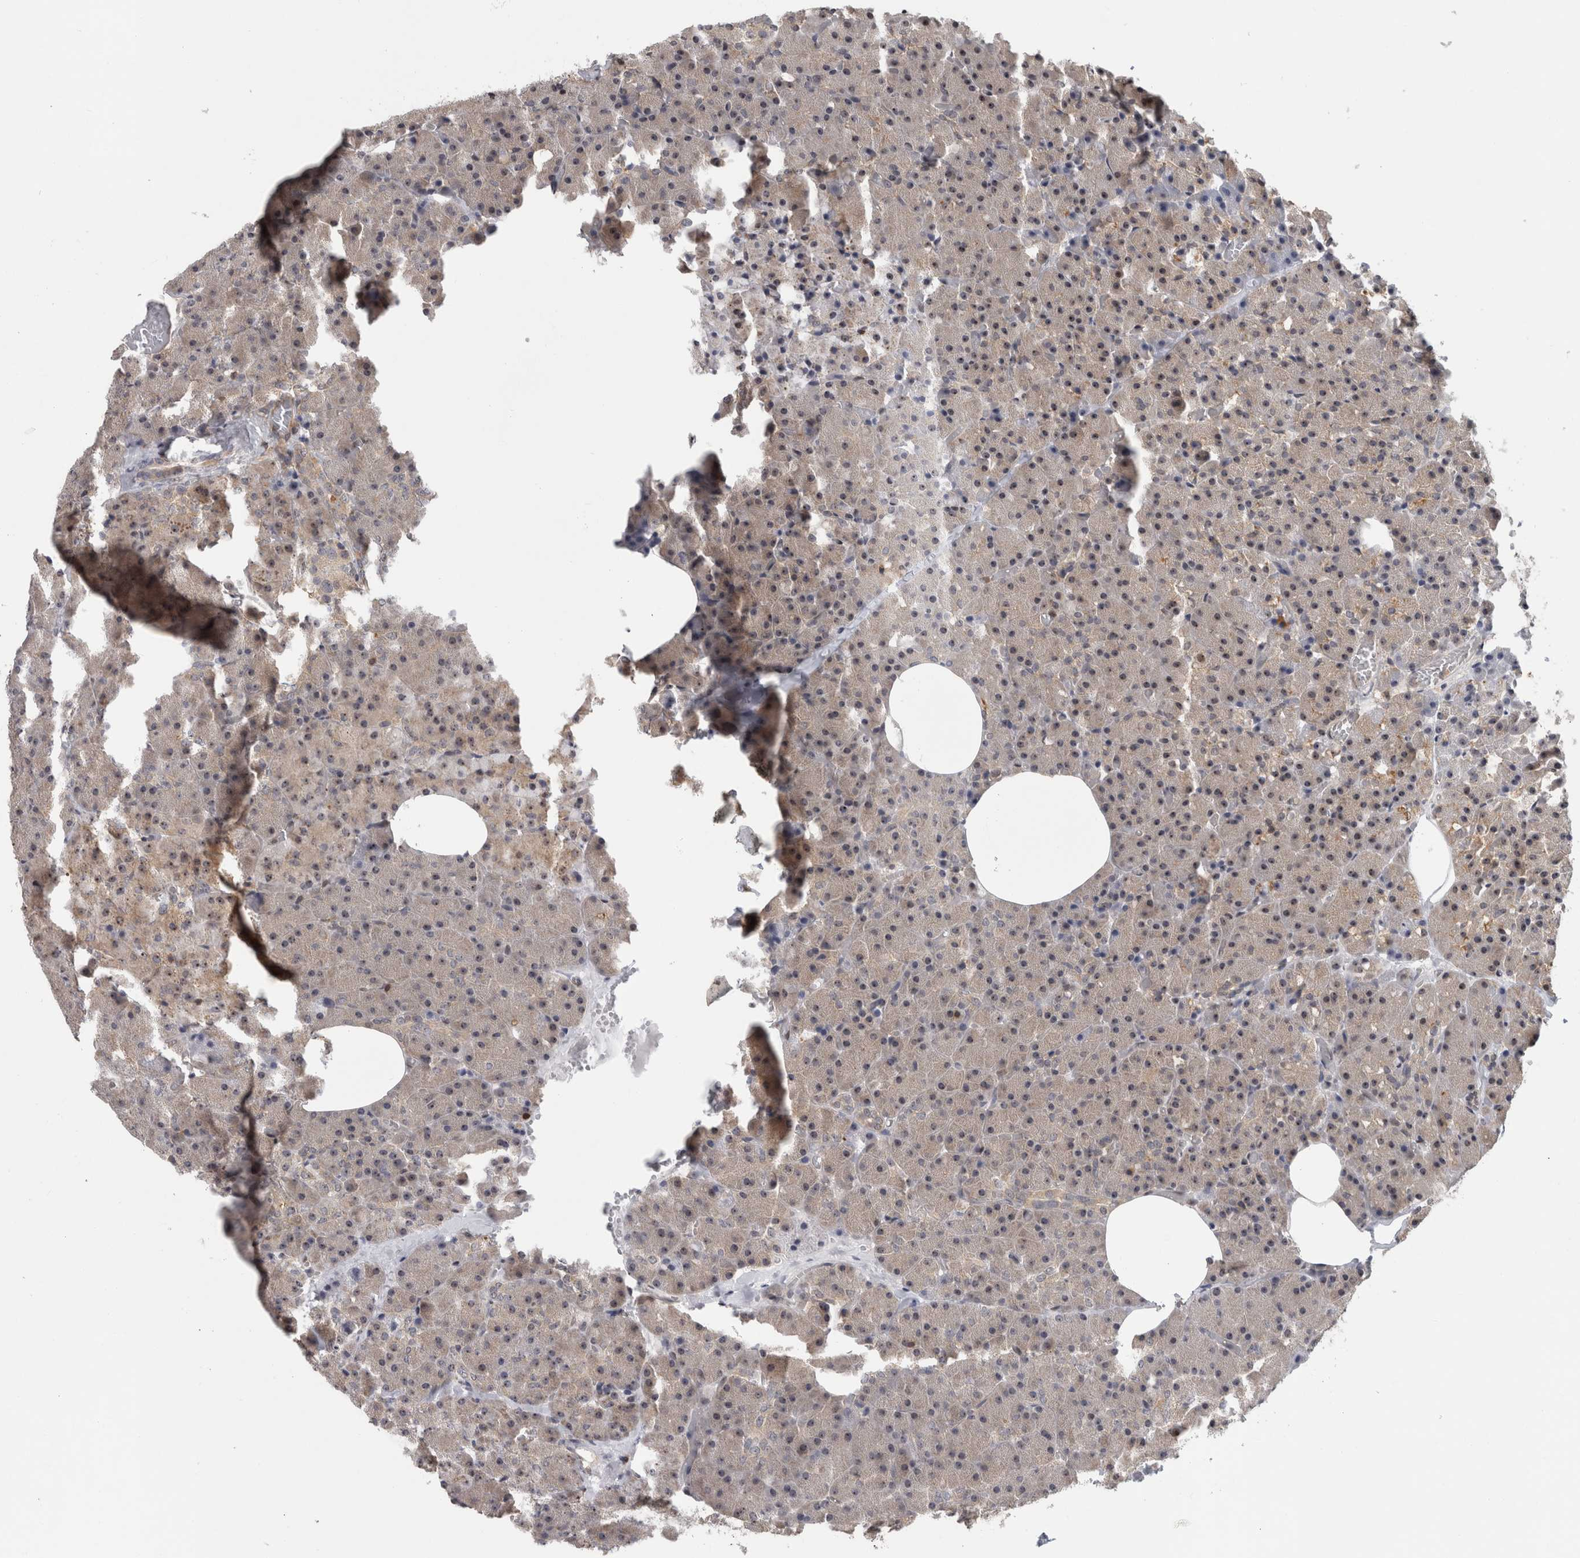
{"staining": {"intensity": "moderate", "quantity": "25%-75%", "location": "cytoplasmic/membranous,nuclear"}, "tissue": "pancreas", "cell_type": "Exocrine glandular cells", "image_type": "normal", "snomed": [{"axis": "morphology", "description": "Normal tissue, NOS"}, {"axis": "morphology", "description": "Carcinoid, malignant, NOS"}, {"axis": "topography", "description": "Pancreas"}], "caption": "Normal pancreas was stained to show a protein in brown. There is medium levels of moderate cytoplasmic/membranous,nuclear positivity in about 25%-75% of exocrine glandular cells.", "gene": "TDRD7", "patient": {"sex": "female", "age": 35}}